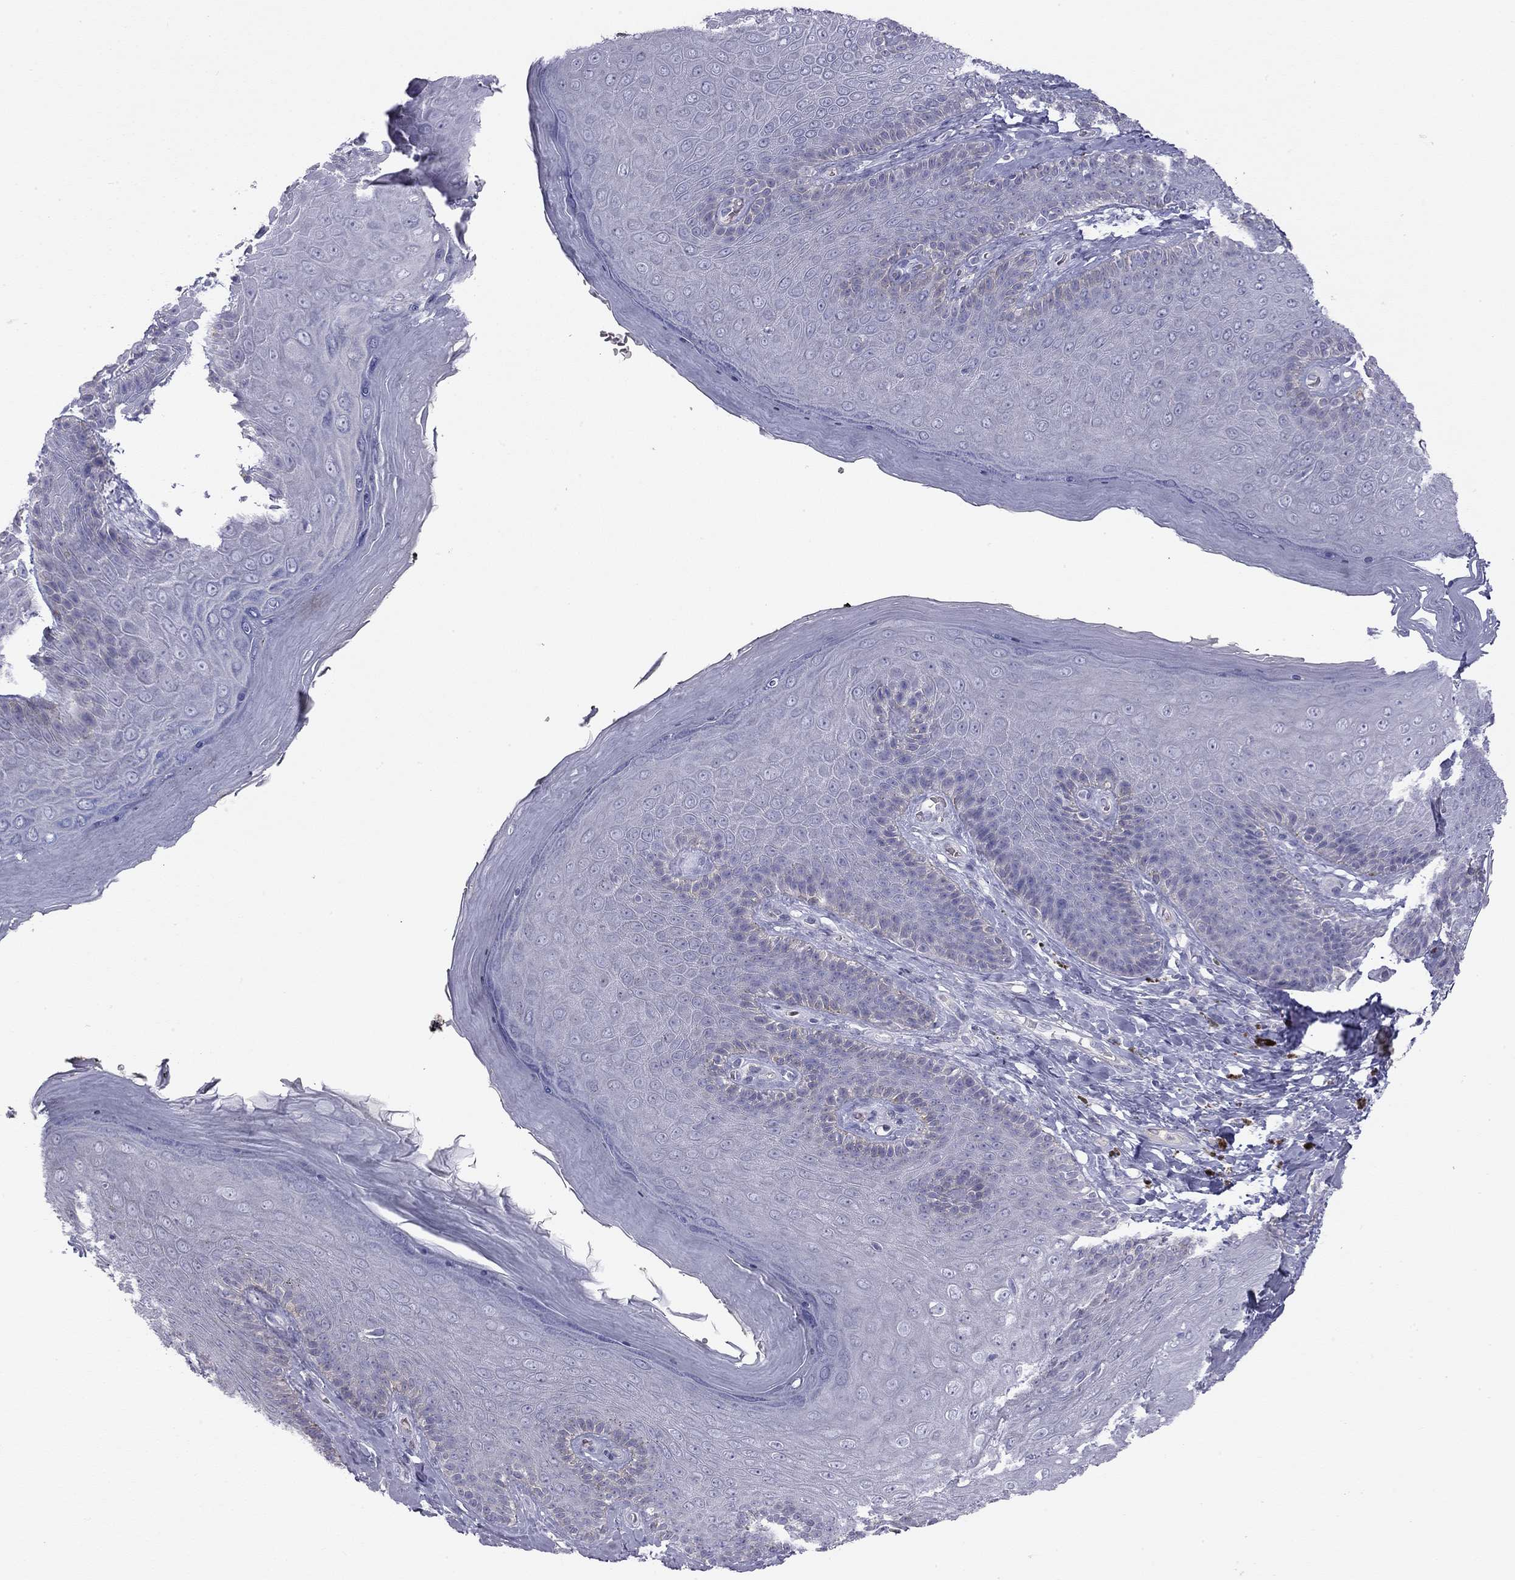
{"staining": {"intensity": "negative", "quantity": "none", "location": "none"}, "tissue": "skin", "cell_type": "Epidermal cells", "image_type": "normal", "snomed": [{"axis": "morphology", "description": "Normal tissue, NOS"}, {"axis": "topography", "description": "Skeletal muscle"}, {"axis": "topography", "description": "Anal"}, {"axis": "topography", "description": "Peripheral nerve tissue"}], "caption": "The image reveals no staining of epidermal cells in unremarkable skin.", "gene": "TDRD6", "patient": {"sex": "male", "age": 53}}